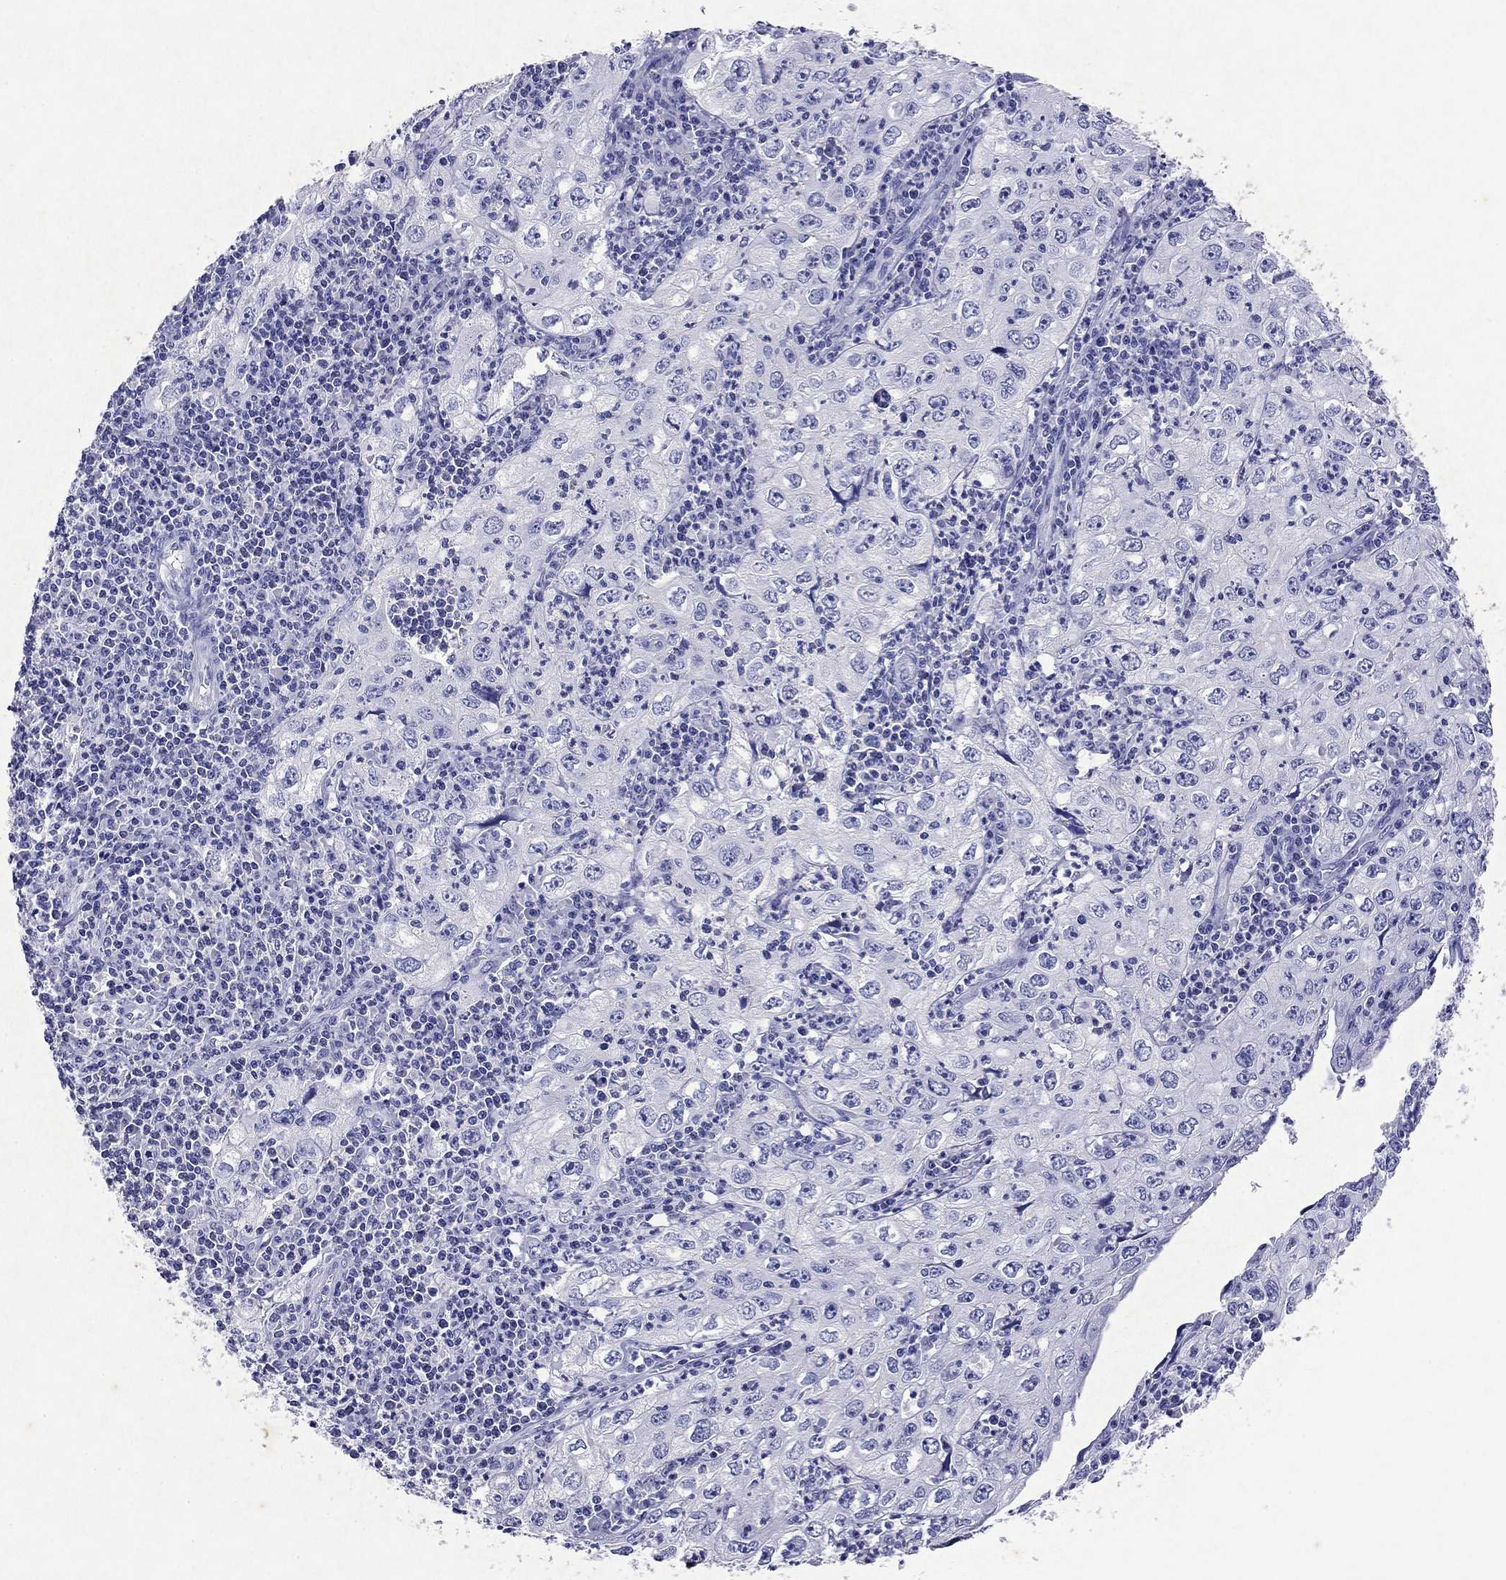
{"staining": {"intensity": "negative", "quantity": "none", "location": "none"}, "tissue": "cervical cancer", "cell_type": "Tumor cells", "image_type": "cancer", "snomed": [{"axis": "morphology", "description": "Squamous cell carcinoma, NOS"}, {"axis": "topography", "description": "Cervix"}], "caption": "Immunohistochemistry micrograph of neoplastic tissue: cervical squamous cell carcinoma stained with DAB displays no significant protein positivity in tumor cells.", "gene": "ARMC12", "patient": {"sex": "female", "age": 24}}